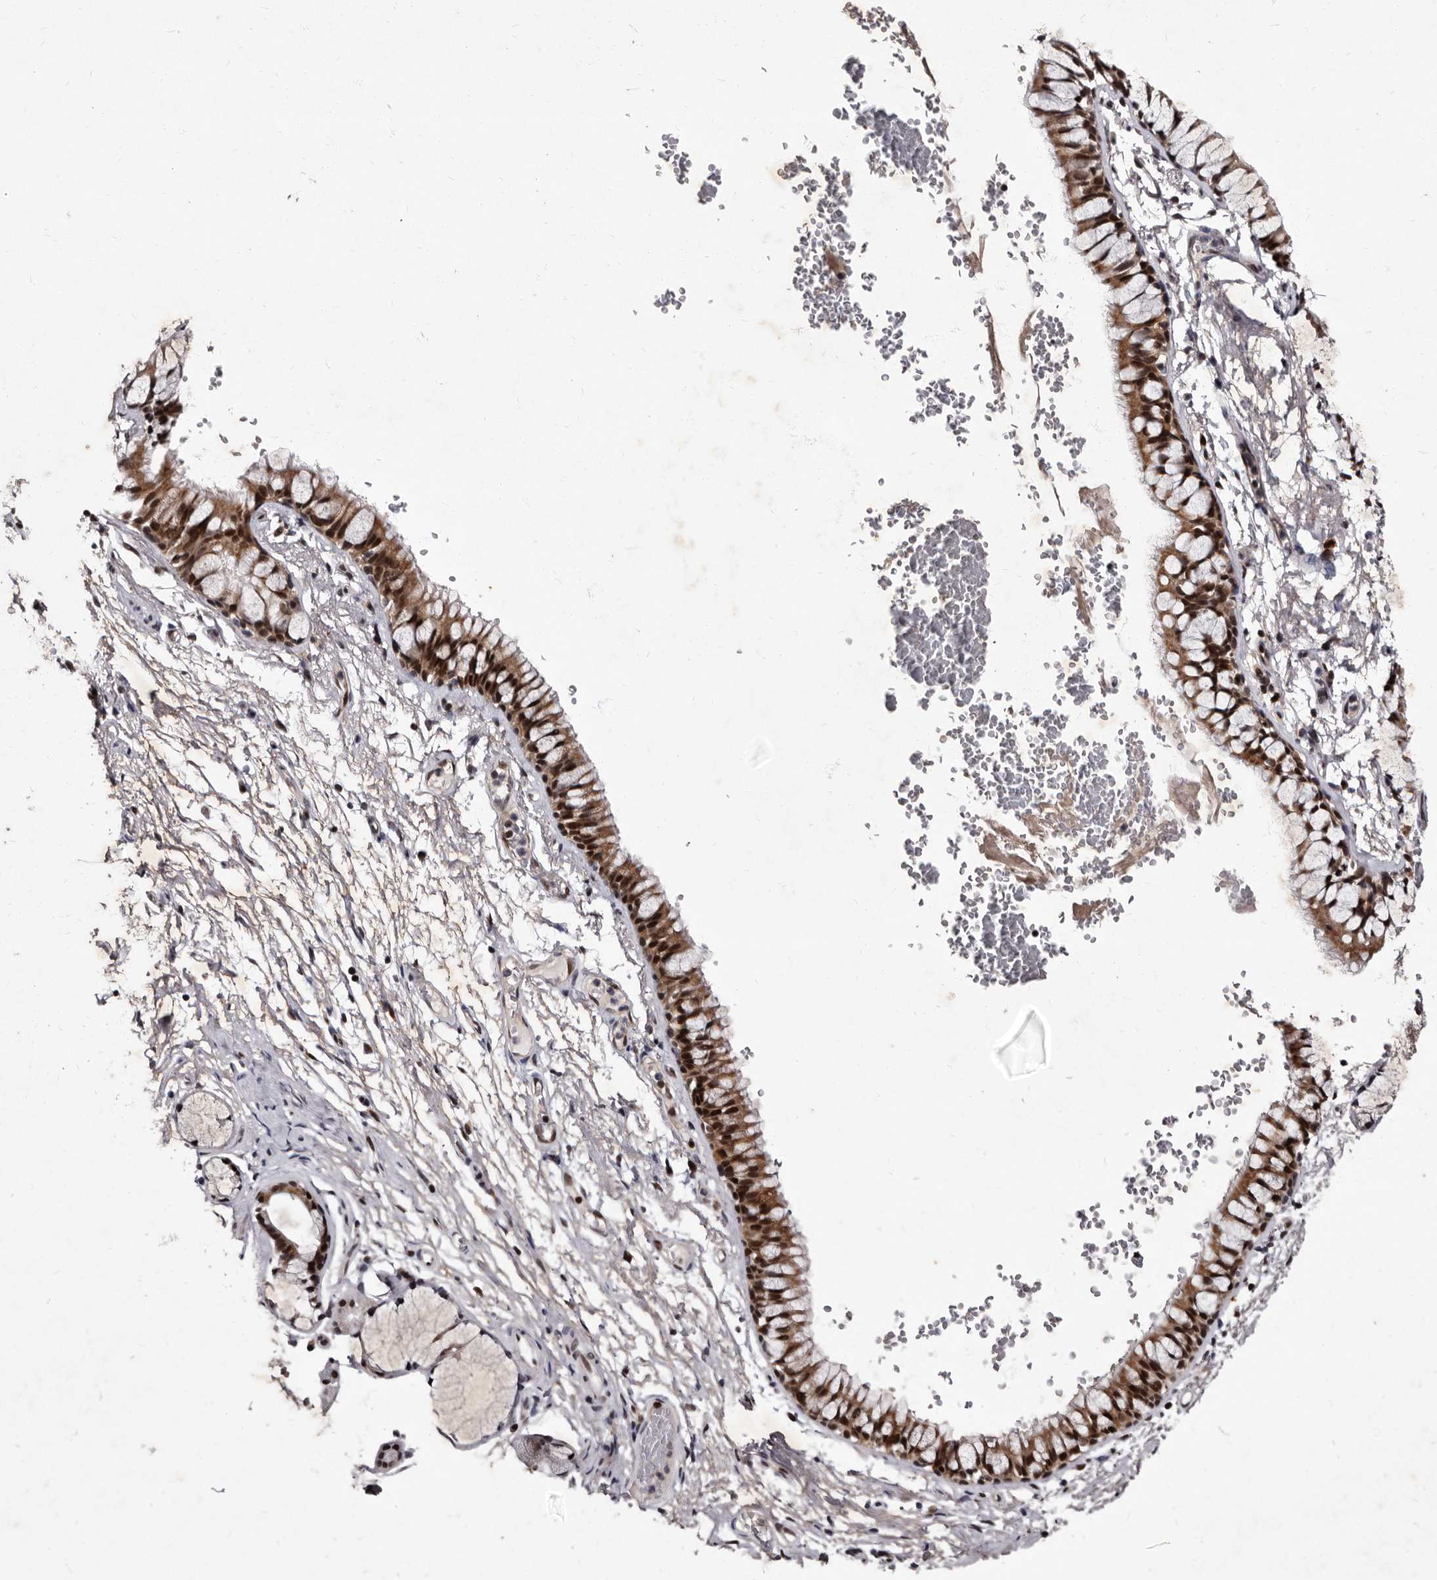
{"staining": {"intensity": "weak", "quantity": "25%-75%", "location": "cytoplasmic/membranous,nuclear"}, "tissue": "adipose tissue", "cell_type": "Adipocytes", "image_type": "normal", "snomed": [{"axis": "morphology", "description": "Normal tissue, NOS"}, {"axis": "topography", "description": "Cartilage tissue"}, {"axis": "topography", "description": "Bronchus"}], "caption": "An IHC histopathology image of normal tissue is shown. Protein staining in brown shows weak cytoplasmic/membranous,nuclear positivity in adipose tissue within adipocytes.", "gene": "TNKS", "patient": {"sex": "female", "age": 73}}